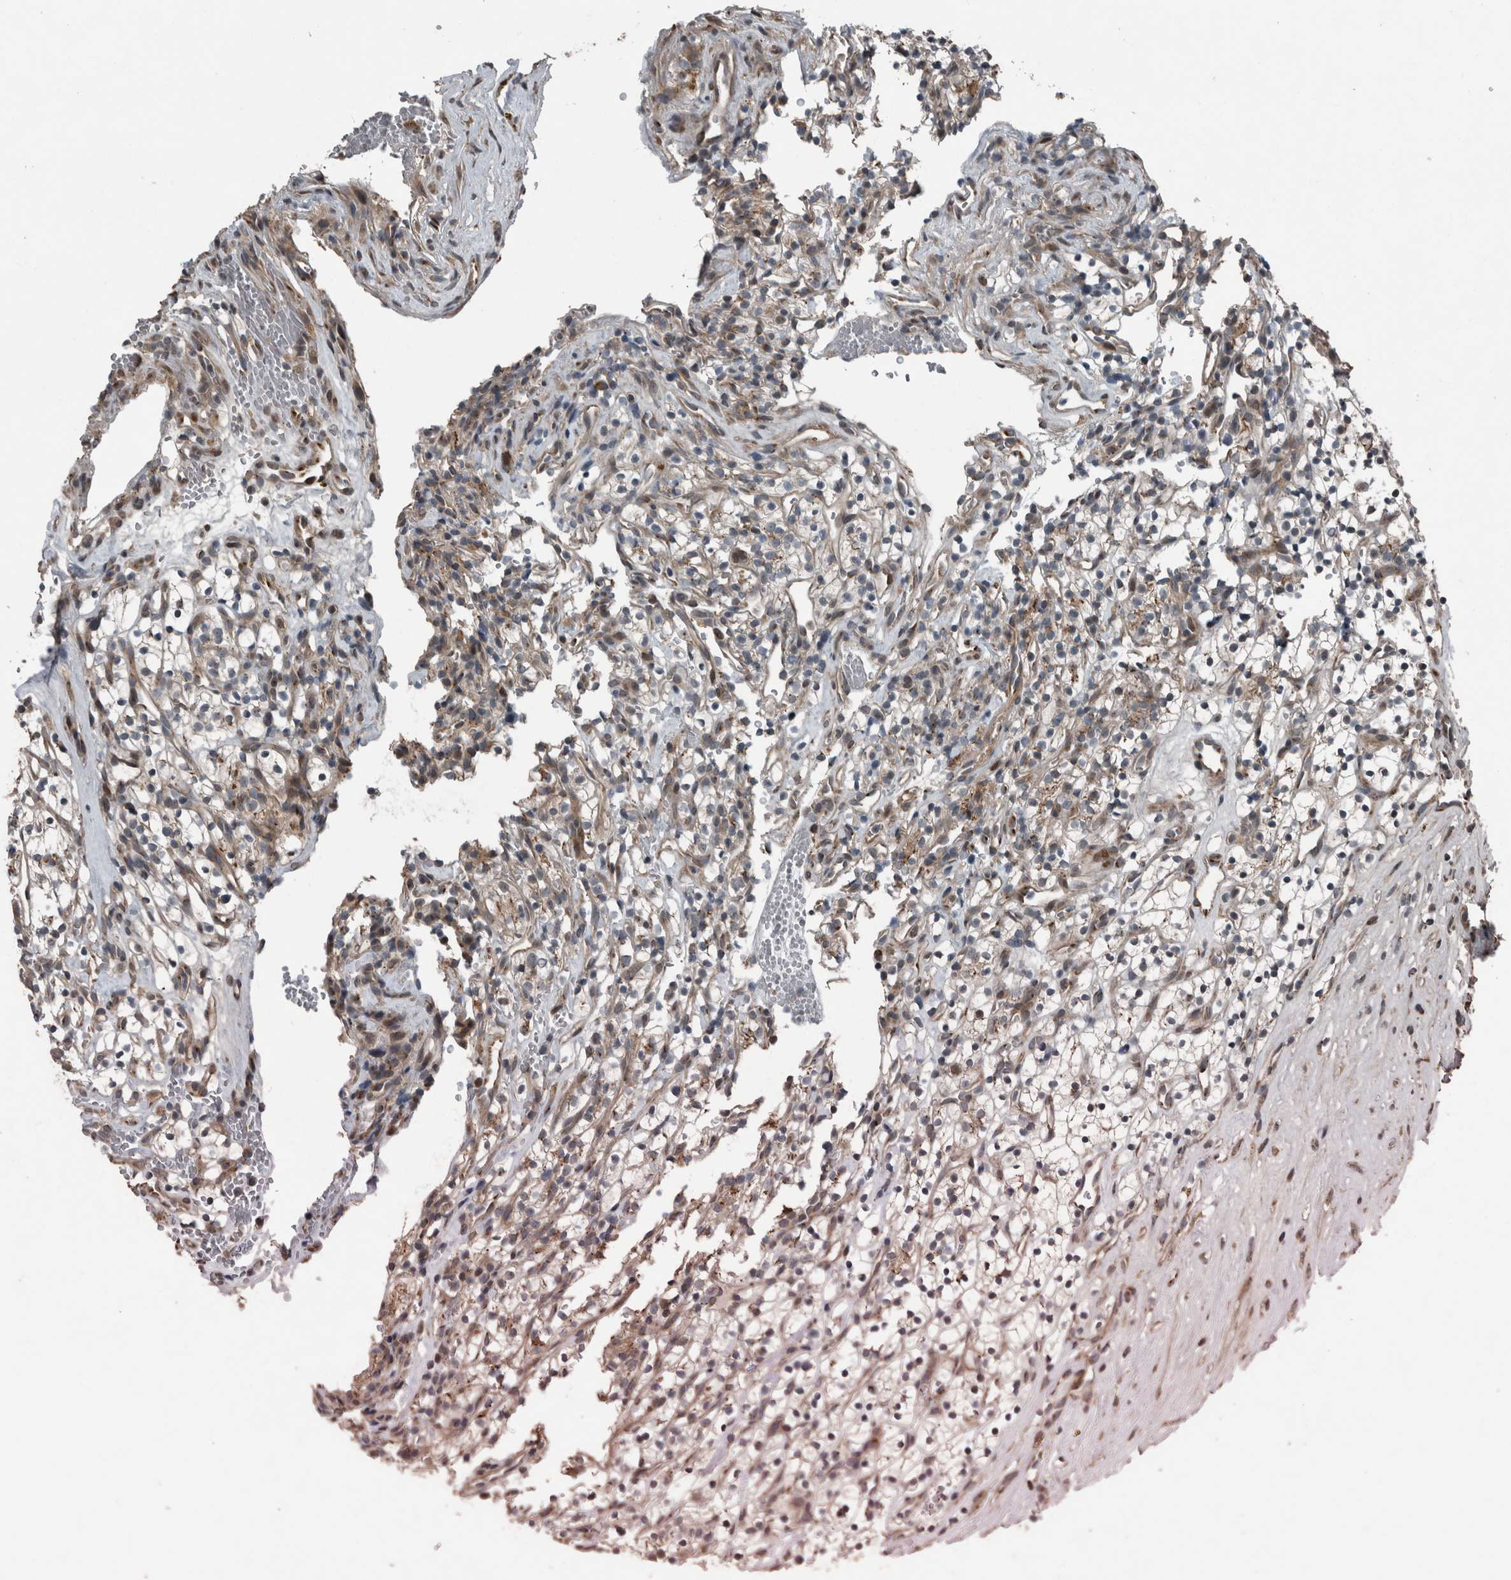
{"staining": {"intensity": "moderate", "quantity": "<25%", "location": "cytoplasmic/membranous"}, "tissue": "renal cancer", "cell_type": "Tumor cells", "image_type": "cancer", "snomed": [{"axis": "morphology", "description": "Adenocarcinoma, NOS"}, {"axis": "topography", "description": "Kidney"}], "caption": "Renal adenocarcinoma tissue displays moderate cytoplasmic/membranous positivity in approximately <25% of tumor cells, visualized by immunohistochemistry. Using DAB (brown) and hematoxylin (blue) stains, captured at high magnification using brightfield microscopy.", "gene": "ZNF345", "patient": {"sex": "female", "age": 57}}